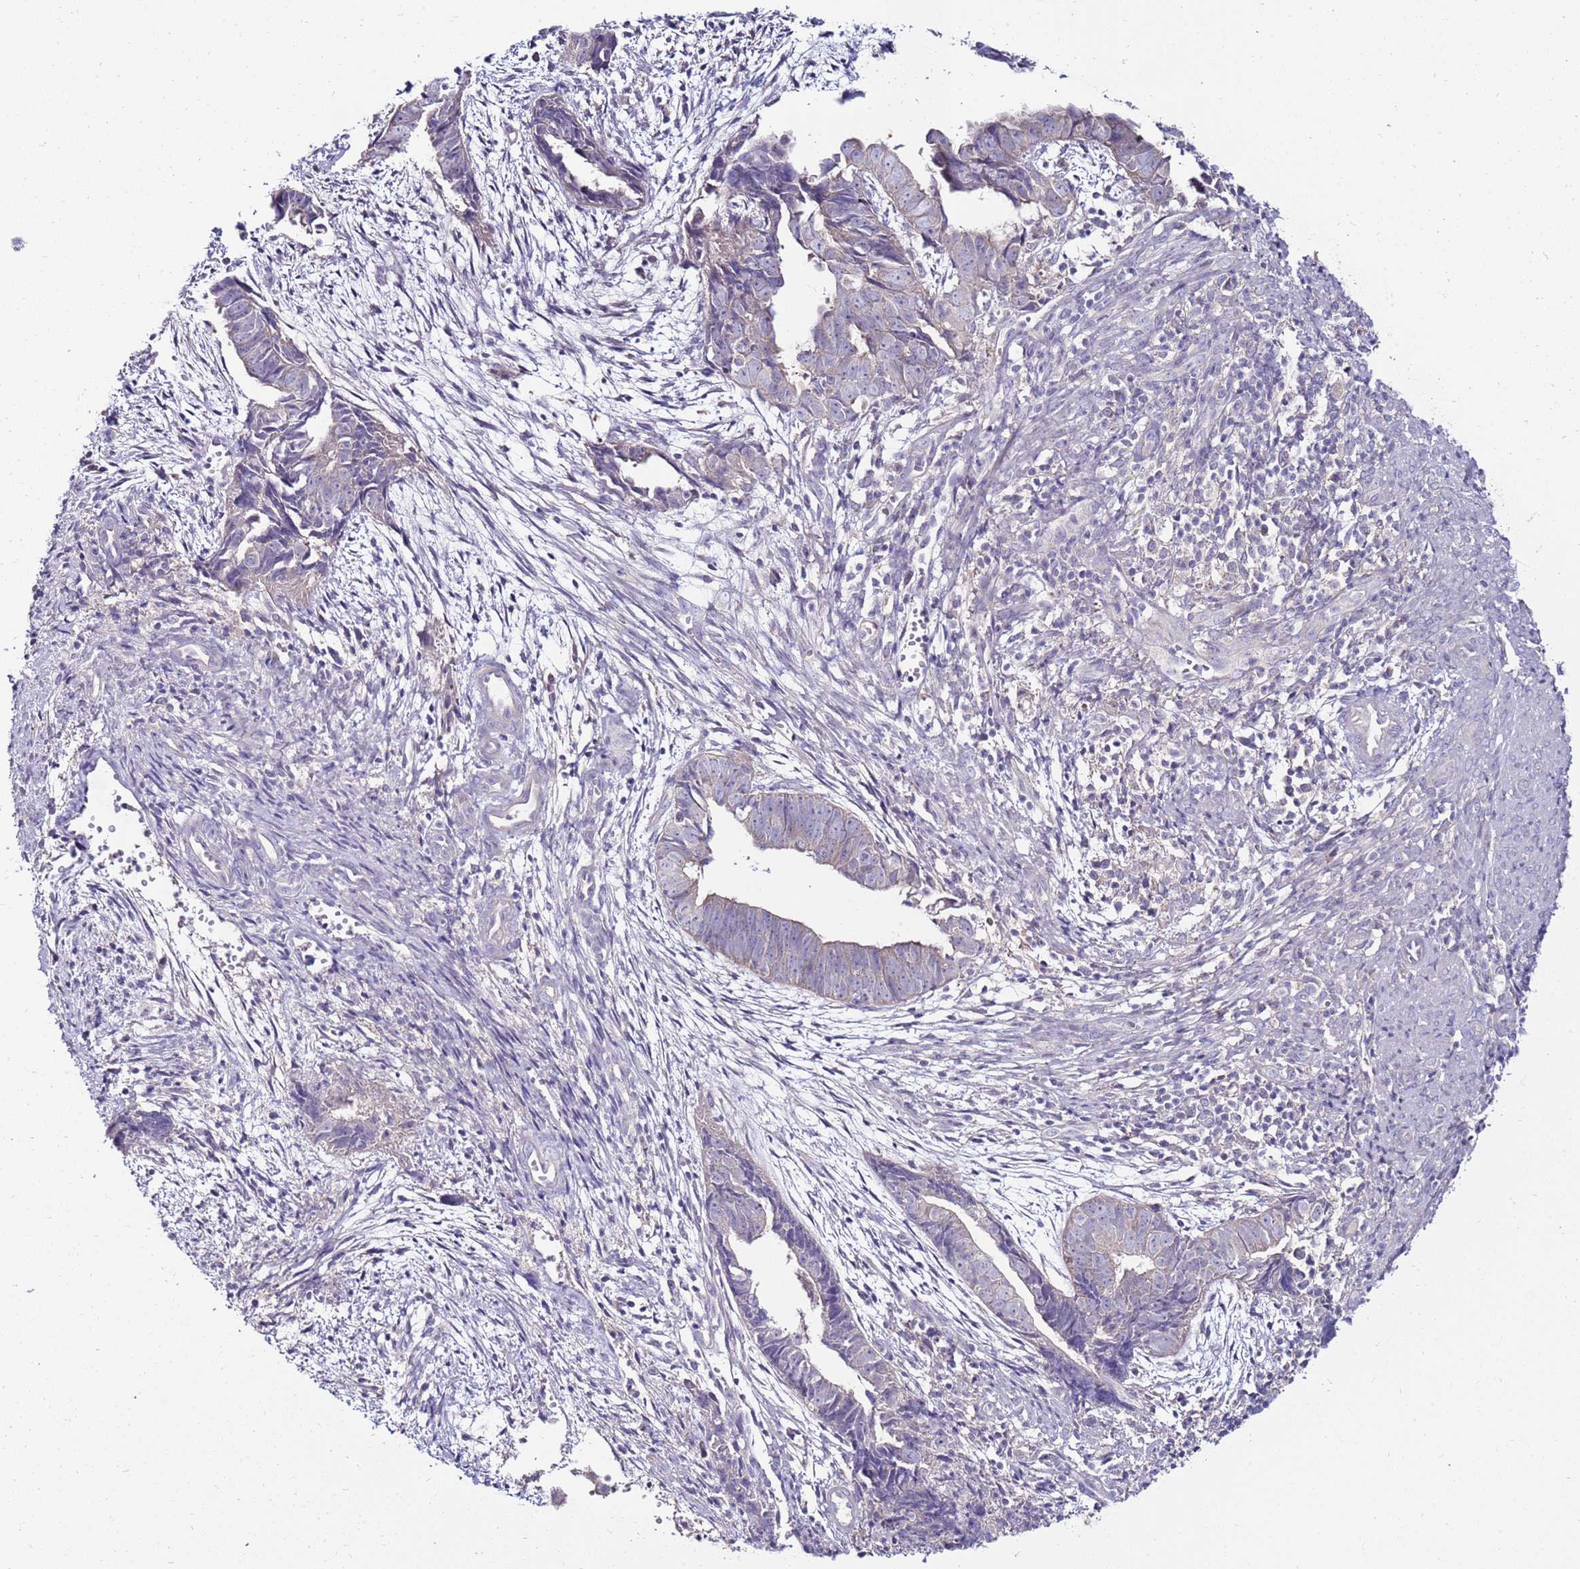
{"staining": {"intensity": "negative", "quantity": "none", "location": "none"}, "tissue": "endometrial cancer", "cell_type": "Tumor cells", "image_type": "cancer", "snomed": [{"axis": "morphology", "description": "Adenocarcinoma, NOS"}, {"axis": "topography", "description": "Endometrium"}], "caption": "High power microscopy photomicrograph of an immunohistochemistry image of endometrial cancer (adenocarcinoma), revealing no significant staining in tumor cells. (Immunohistochemistry, brightfield microscopy, high magnification).", "gene": "GPN3", "patient": {"sex": "female", "age": 75}}